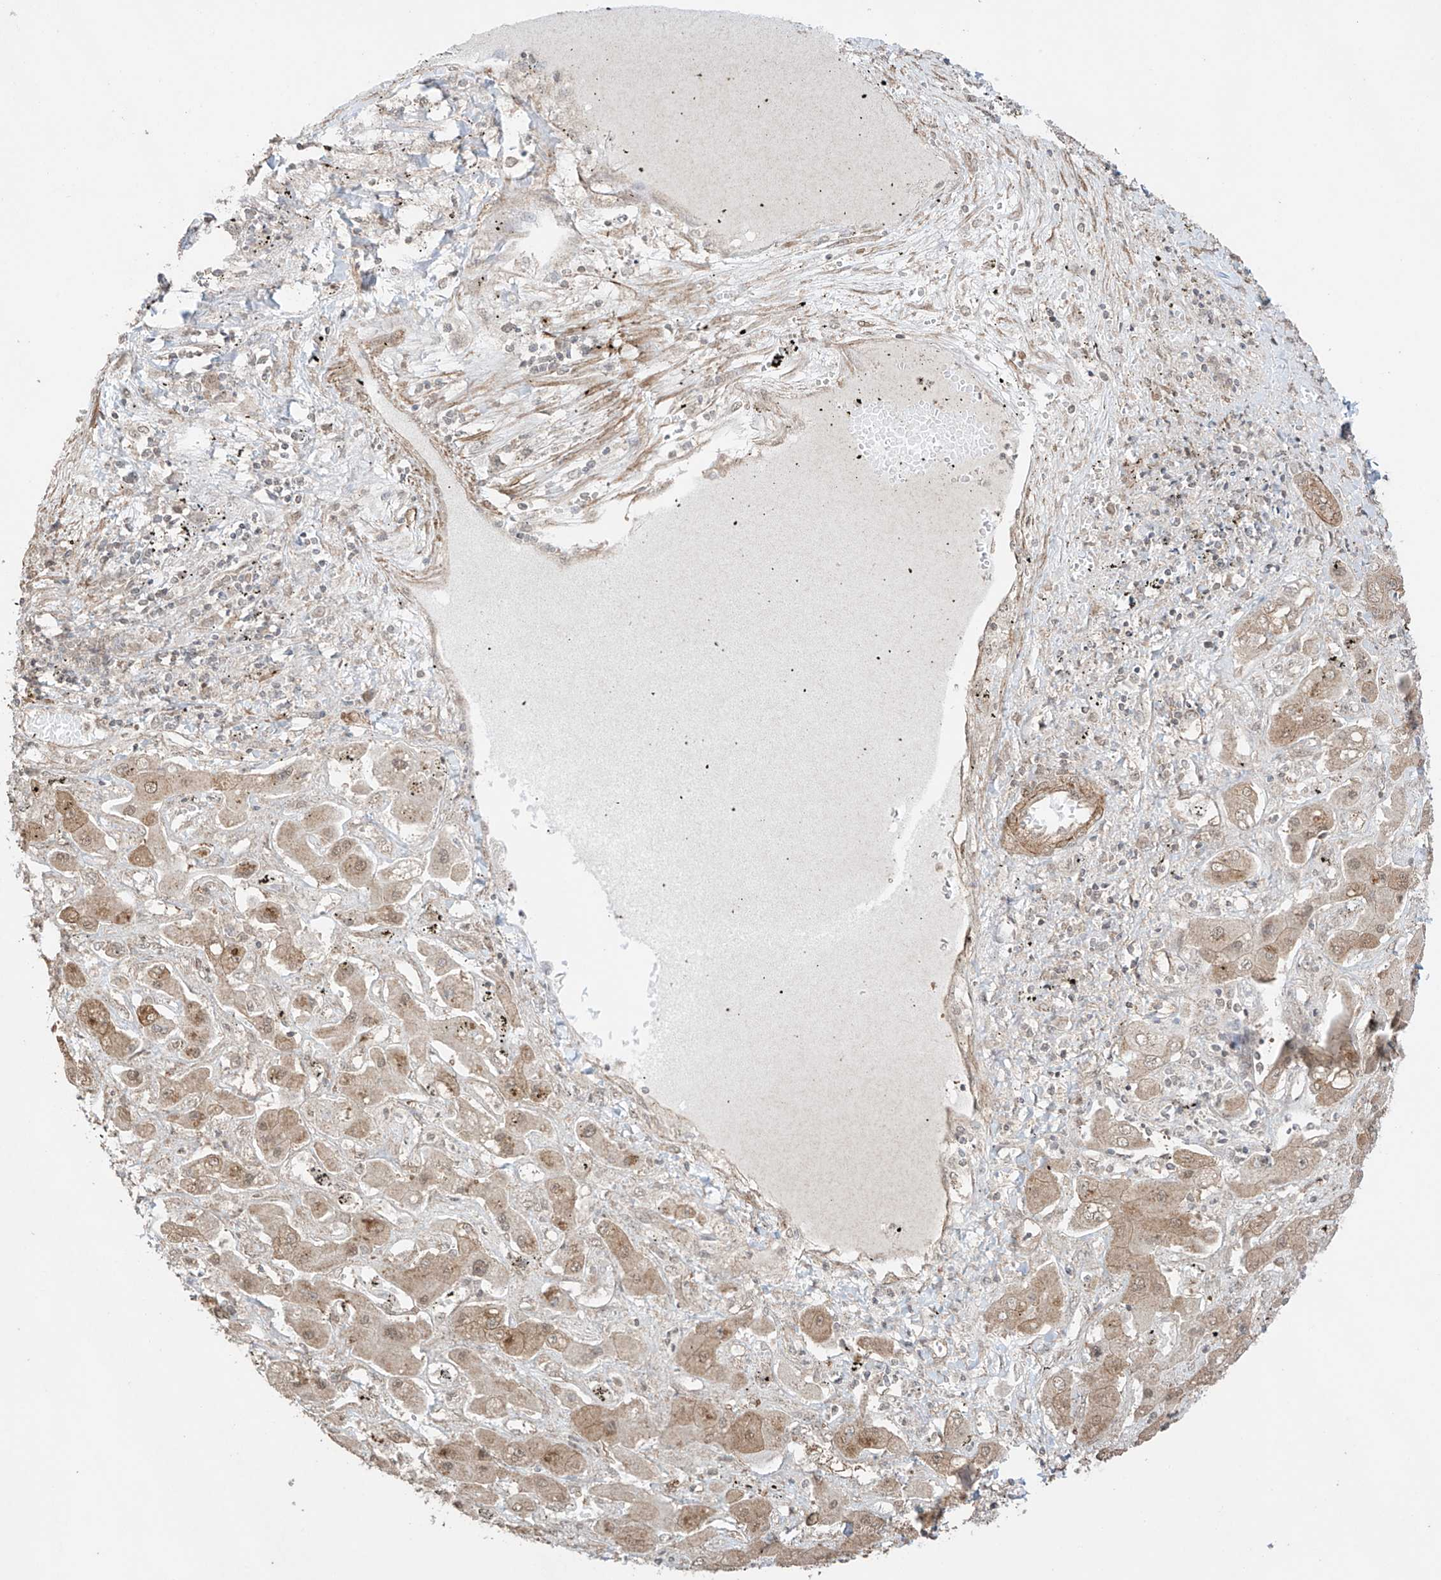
{"staining": {"intensity": "weak", "quantity": "25%-75%", "location": "cytoplasmic/membranous,nuclear"}, "tissue": "liver cancer", "cell_type": "Tumor cells", "image_type": "cancer", "snomed": [{"axis": "morphology", "description": "Cholangiocarcinoma"}, {"axis": "topography", "description": "Liver"}], "caption": "Liver cholangiocarcinoma stained with a brown dye reveals weak cytoplasmic/membranous and nuclear positive positivity in approximately 25%-75% of tumor cells.", "gene": "TTLL5", "patient": {"sex": "male", "age": 67}}